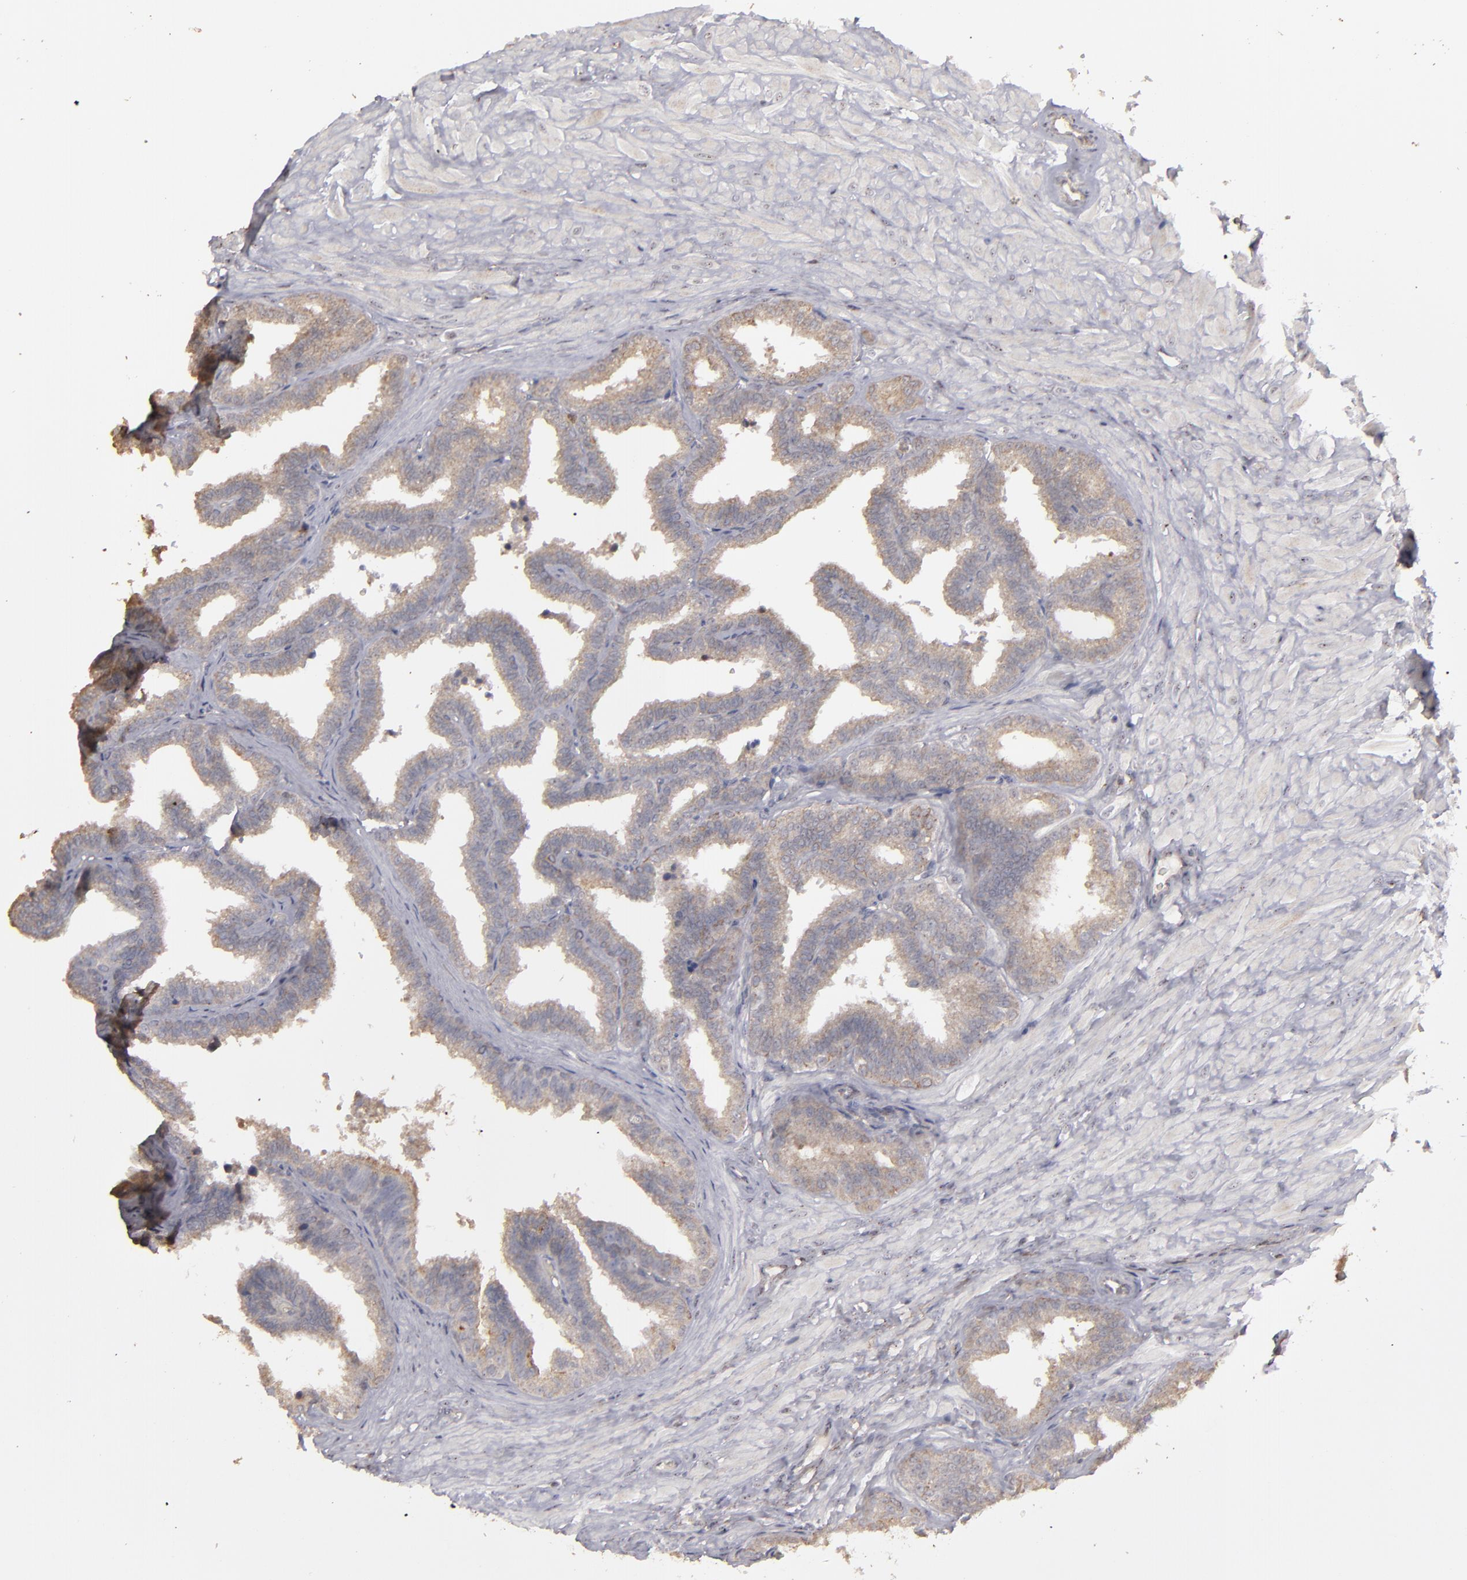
{"staining": {"intensity": "weak", "quantity": ">75%", "location": "cytoplasmic/membranous"}, "tissue": "seminal vesicle", "cell_type": "Glandular cells", "image_type": "normal", "snomed": [{"axis": "morphology", "description": "Normal tissue, NOS"}, {"axis": "topography", "description": "Seminal veicle"}], "caption": "IHC histopathology image of normal seminal vesicle: human seminal vesicle stained using IHC displays low levels of weak protein expression localized specifically in the cytoplasmic/membranous of glandular cells, appearing as a cytoplasmic/membranous brown color.", "gene": "CD55", "patient": {"sex": "male", "age": 26}}